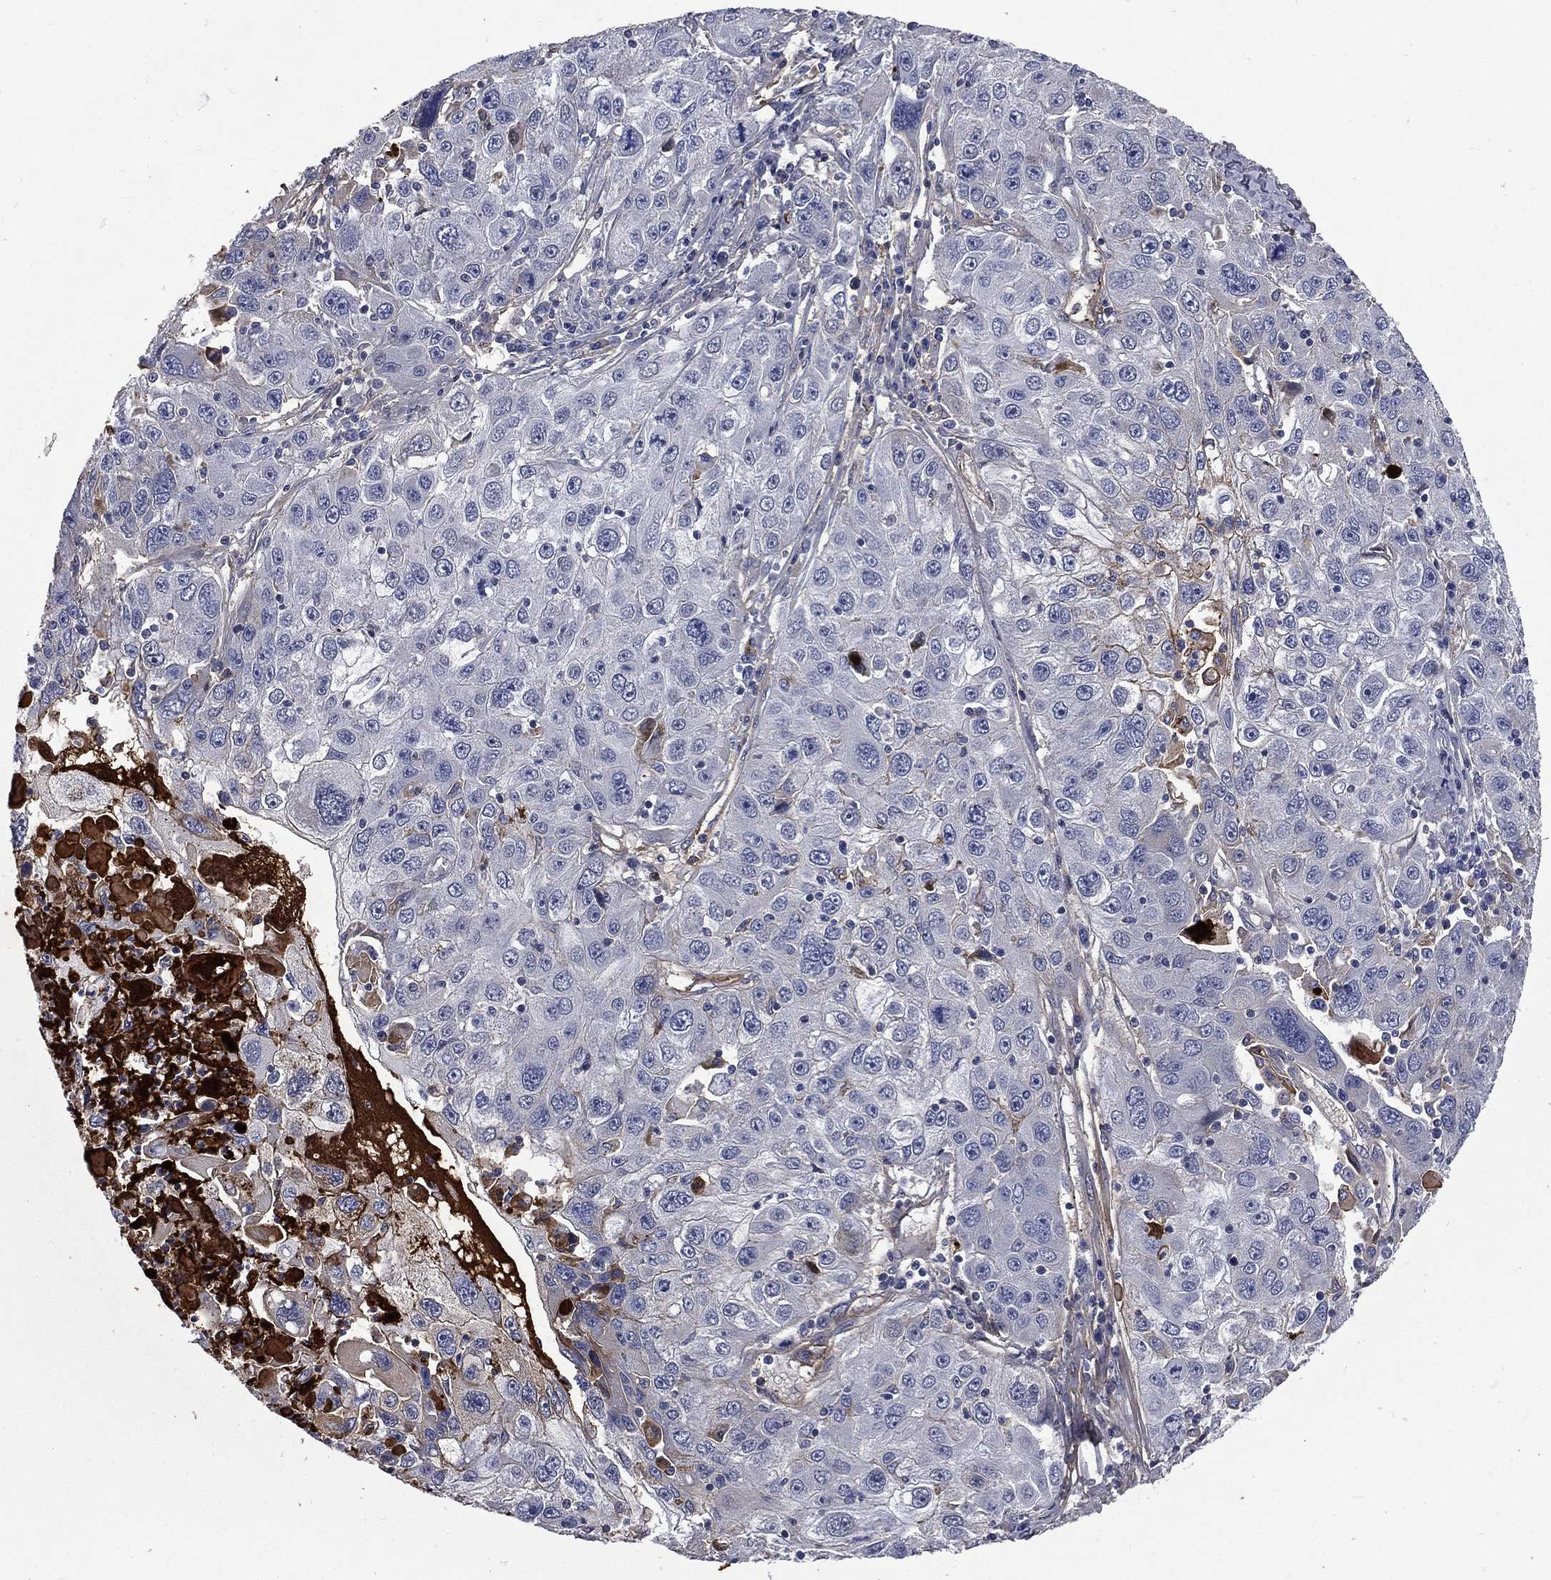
{"staining": {"intensity": "moderate", "quantity": "<25%", "location": "cytoplasmic/membranous"}, "tissue": "stomach cancer", "cell_type": "Tumor cells", "image_type": "cancer", "snomed": [{"axis": "morphology", "description": "Adenocarcinoma, NOS"}, {"axis": "topography", "description": "Stomach"}], "caption": "IHC histopathology image of human stomach cancer stained for a protein (brown), which shows low levels of moderate cytoplasmic/membranous positivity in approximately <25% of tumor cells.", "gene": "FGG", "patient": {"sex": "male", "age": 56}}